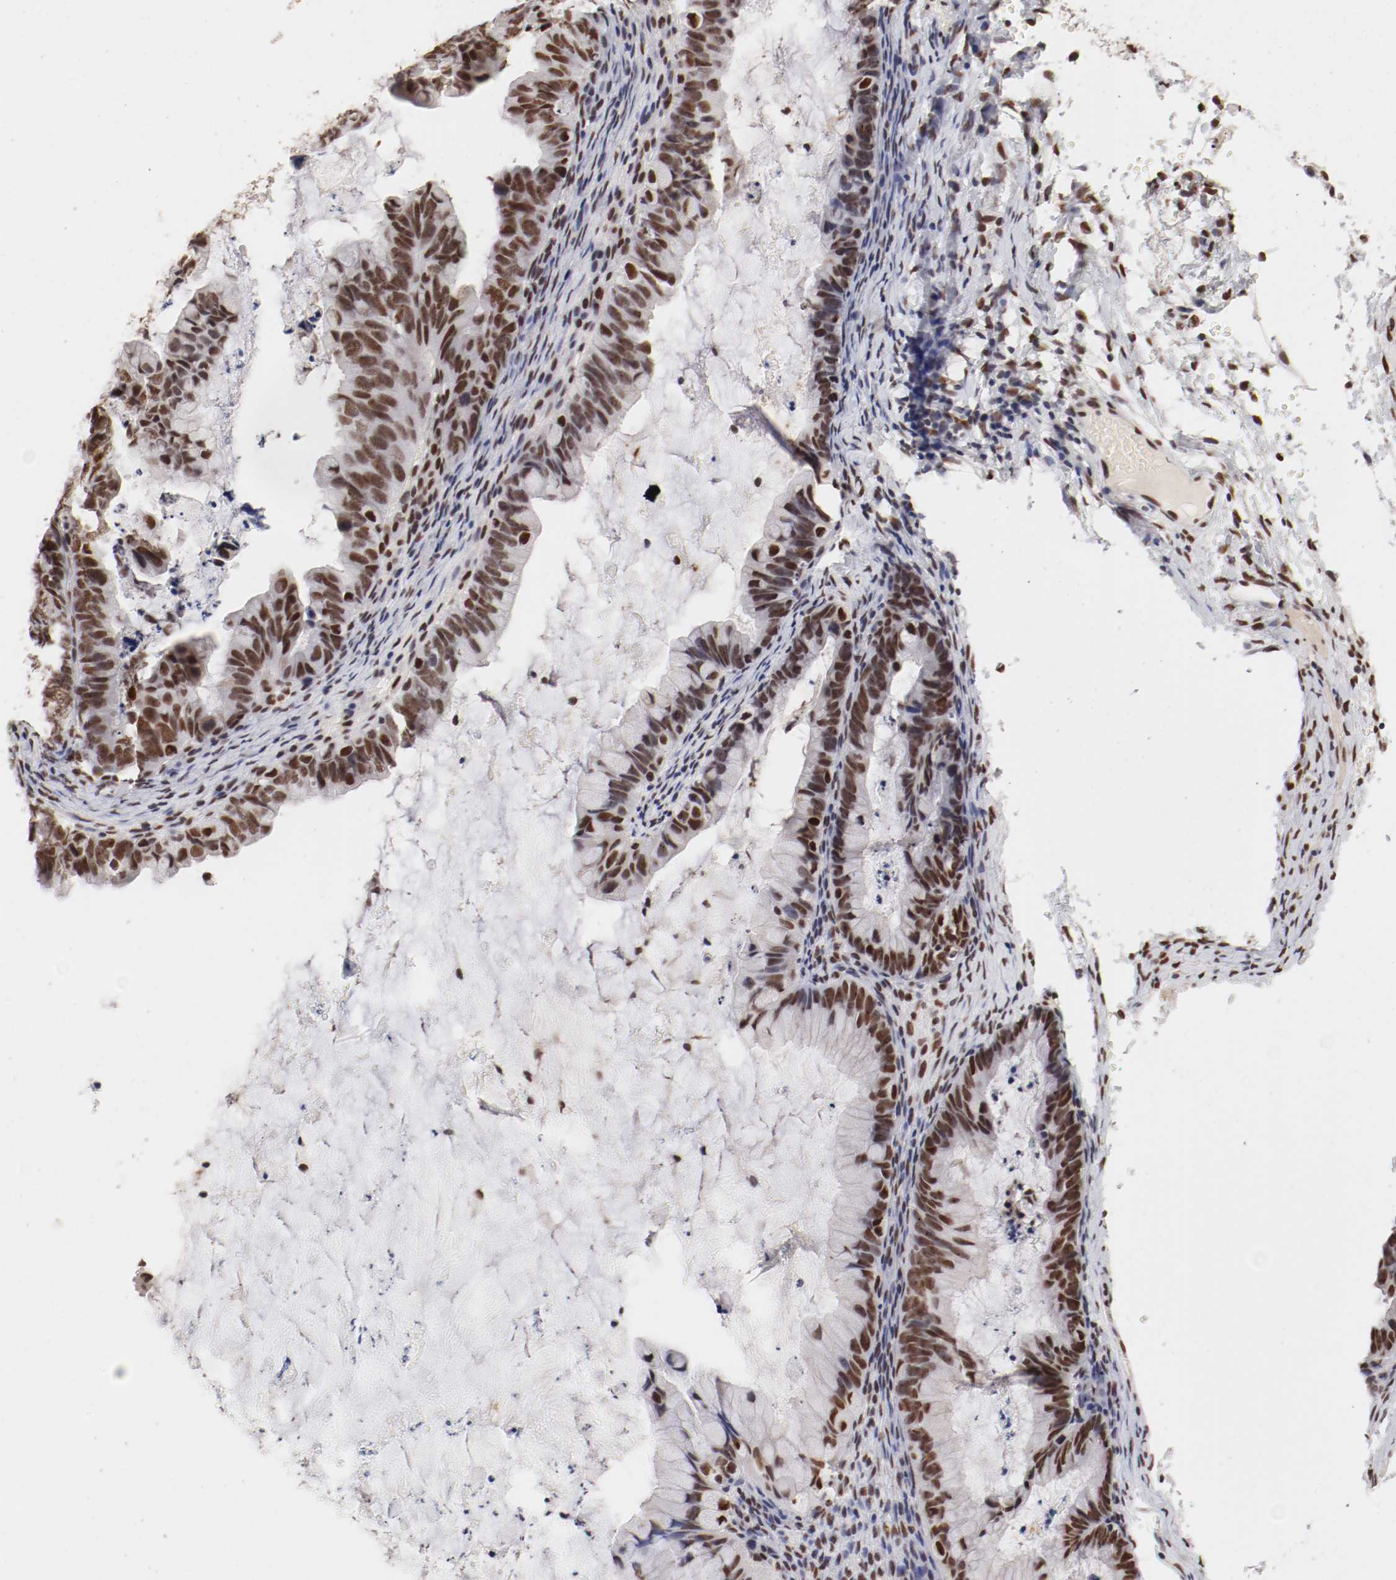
{"staining": {"intensity": "moderate", "quantity": ">75%", "location": "nuclear"}, "tissue": "ovarian cancer", "cell_type": "Tumor cells", "image_type": "cancer", "snomed": [{"axis": "morphology", "description": "Cystadenocarcinoma, mucinous, NOS"}, {"axis": "topography", "description": "Ovary"}], "caption": "This histopathology image demonstrates immunohistochemistry (IHC) staining of ovarian cancer (mucinous cystadenocarcinoma), with medium moderate nuclear expression in about >75% of tumor cells.", "gene": "TP53BP1", "patient": {"sex": "female", "age": 36}}